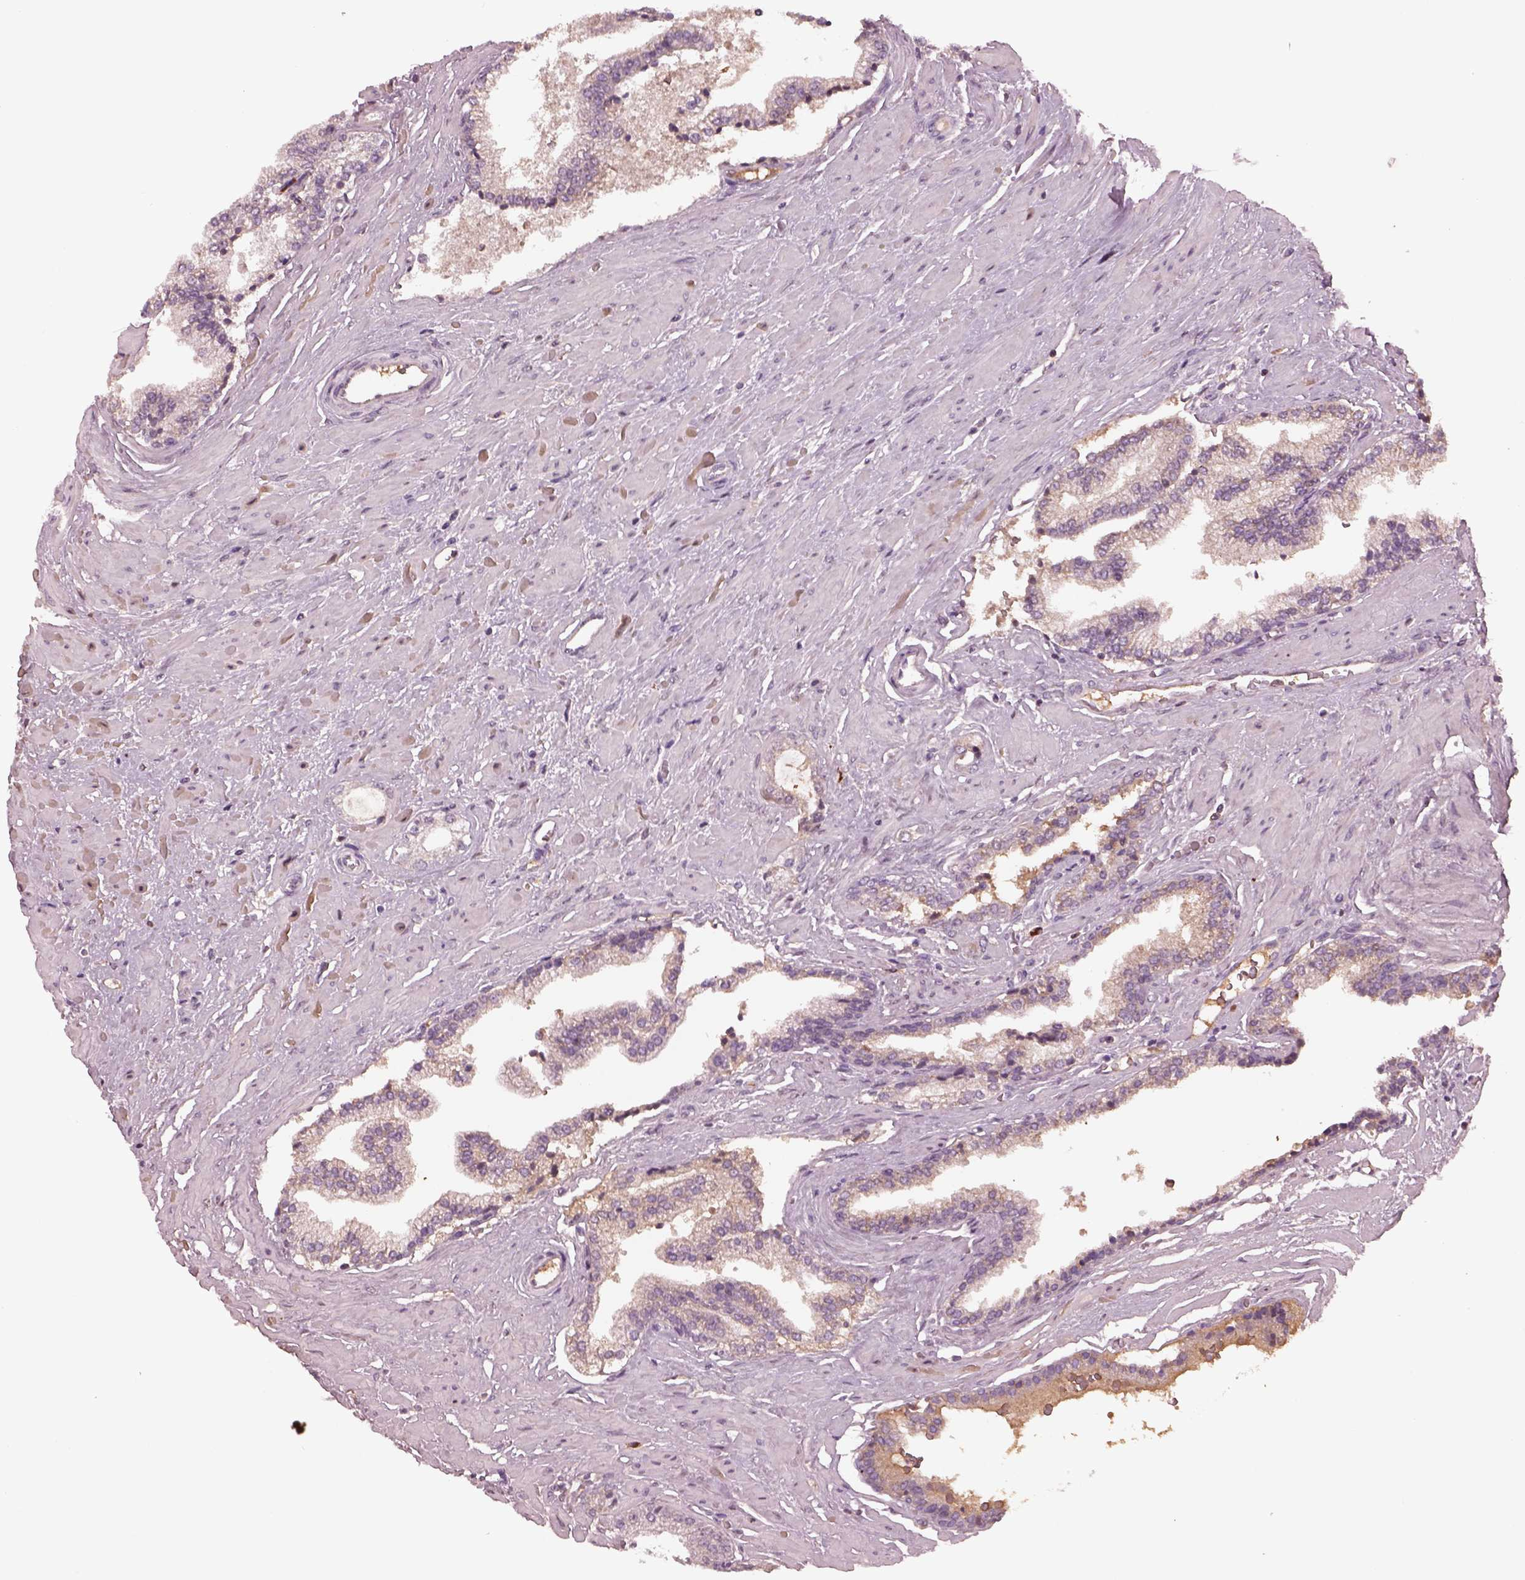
{"staining": {"intensity": "negative", "quantity": "none", "location": "none"}, "tissue": "prostate cancer", "cell_type": "Tumor cells", "image_type": "cancer", "snomed": [{"axis": "morphology", "description": "Adenocarcinoma, Low grade"}, {"axis": "topography", "description": "Prostate"}], "caption": "Tumor cells are negative for brown protein staining in low-grade adenocarcinoma (prostate).", "gene": "PTX4", "patient": {"sex": "male", "age": 60}}